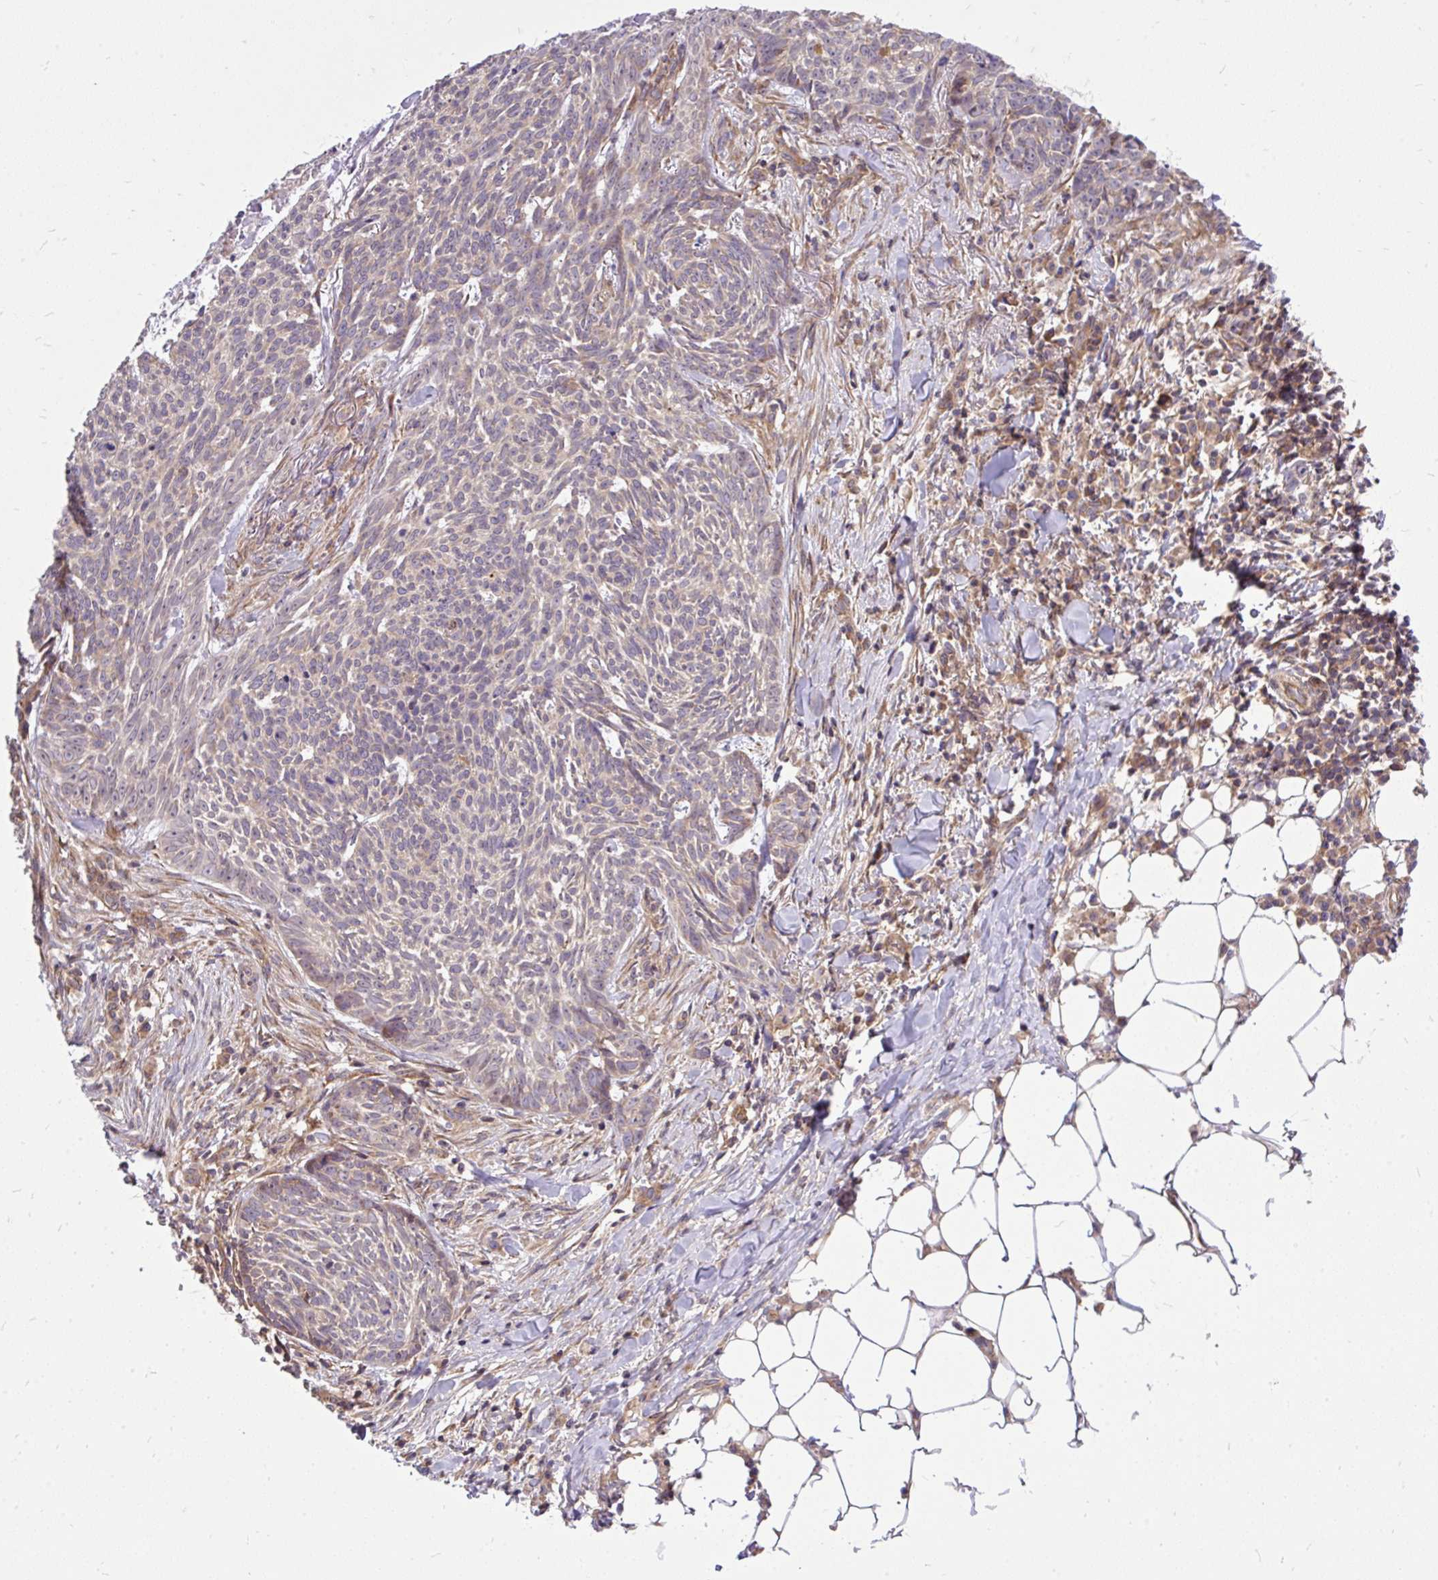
{"staining": {"intensity": "negative", "quantity": "none", "location": "none"}, "tissue": "skin cancer", "cell_type": "Tumor cells", "image_type": "cancer", "snomed": [{"axis": "morphology", "description": "Basal cell carcinoma"}, {"axis": "topography", "description": "Skin"}], "caption": "Histopathology image shows no protein positivity in tumor cells of skin basal cell carcinoma tissue.", "gene": "TRIM17", "patient": {"sex": "female", "age": 93}}